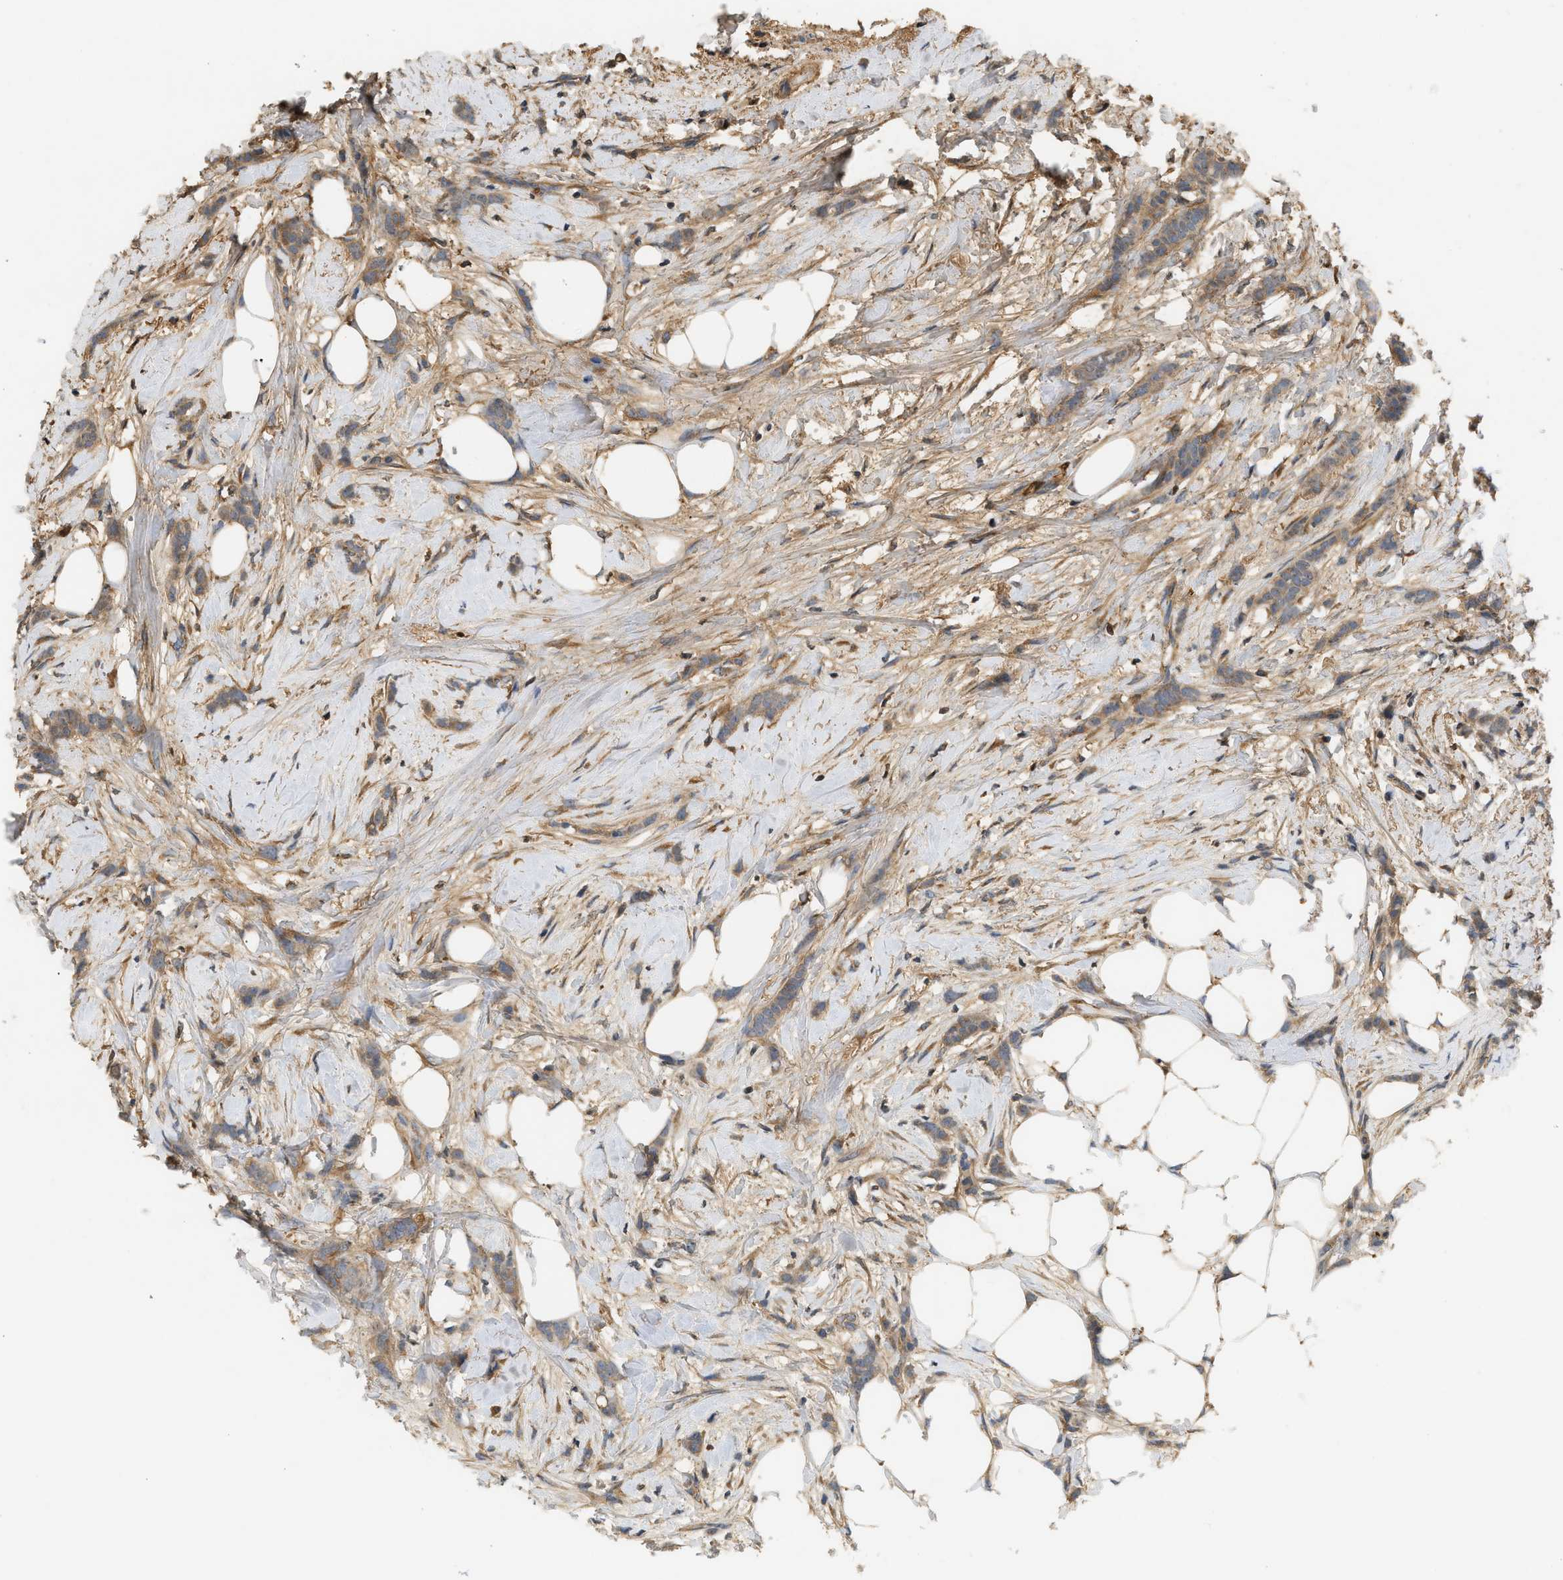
{"staining": {"intensity": "moderate", "quantity": ">75%", "location": "cytoplasmic/membranous"}, "tissue": "breast cancer", "cell_type": "Tumor cells", "image_type": "cancer", "snomed": [{"axis": "morphology", "description": "Lobular carcinoma, in situ"}, {"axis": "morphology", "description": "Lobular carcinoma"}, {"axis": "topography", "description": "Breast"}], "caption": "Tumor cells show medium levels of moderate cytoplasmic/membranous expression in approximately >75% of cells in human breast cancer (lobular carcinoma in situ).", "gene": "F8", "patient": {"sex": "female", "age": 41}}